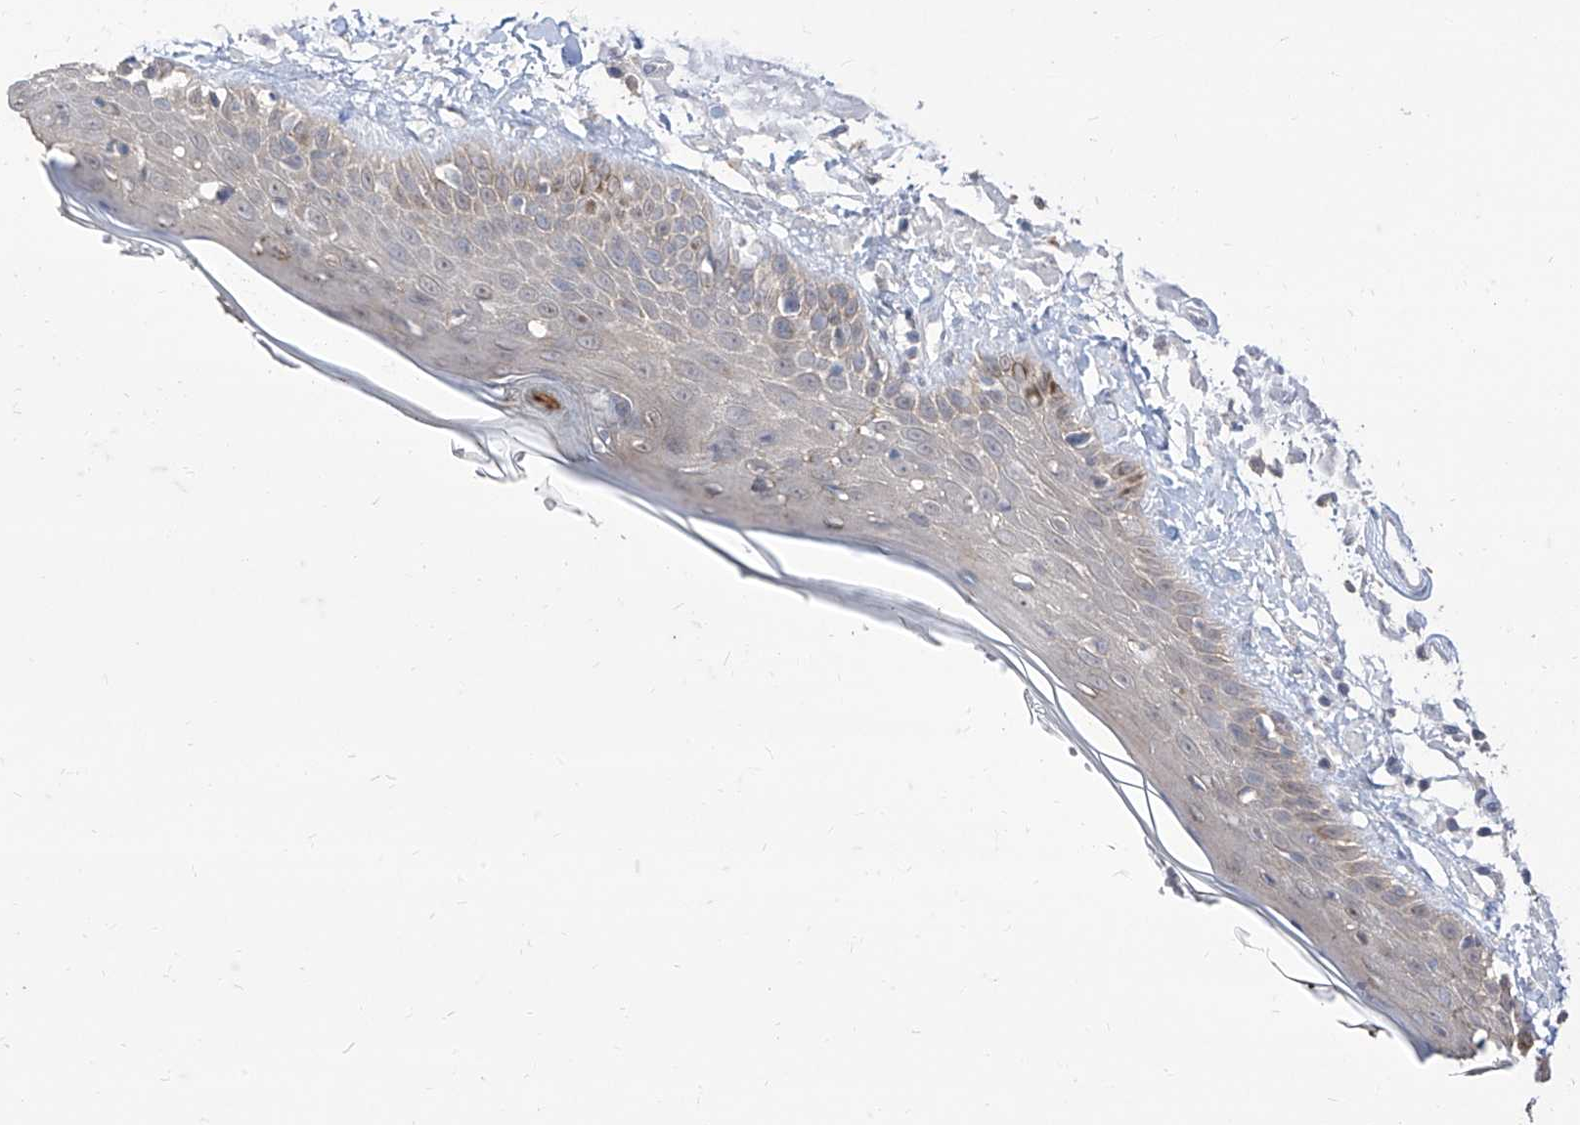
{"staining": {"intensity": "negative", "quantity": "none", "location": "none"}, "tissue": "skin", "cell_type": "Fibroblasts", "image_type": "normal", "snomed": [{"axis": "morphology", "description": "Normal tissue, NOS"}, {"axis": "topography", "description": "Skin"}, {"axis": "topography", "description": "Skeletal muscle"}], "caption": "A photomicrograph of human skin is negative for staining in fibroblasts. The staining is performed using DAB (3,3'-diaminobenzidine) brown chromogen with nuclei counter-stained in using hematoxylin.", "gene": "BROX", "patient": {"sex": "male", "age": 83}}